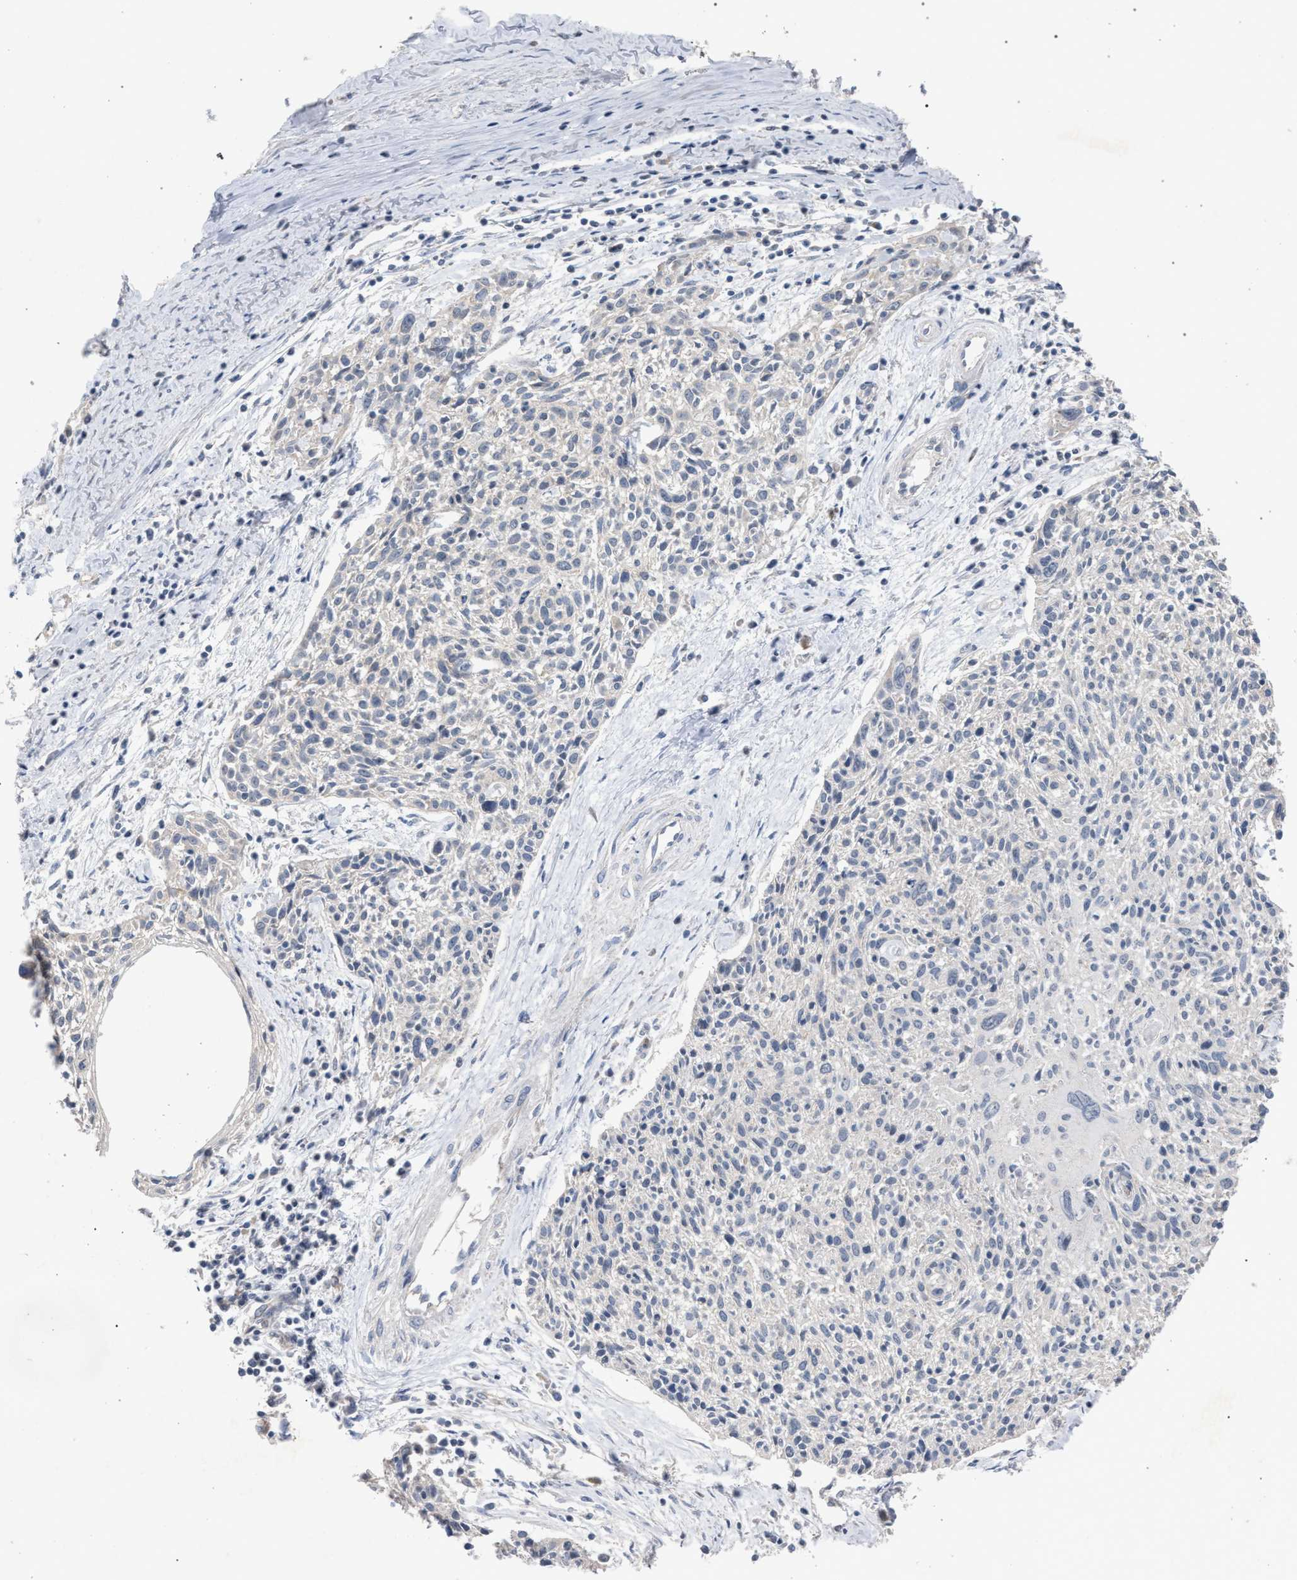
{"staining": {"intensity": "negative", "quantity": "none", "location": "none"}, "tissue": "cervical cancer", "cell_type": "Tumor cells", "image_type": "cancer", "snomed": [{"axis": "morphology", "description": "Squamous cell carcinoma, NOS"}, {"axis": "topography", "description": "Cervix"}], "caption": "Immunohistochemistry (IHC) of cervical cancer (squamous cell carcinoma) exhibits no positivity in tumor cells.", "gene": "TECPR1", "patient": {"sex": "female", "age": 51}}